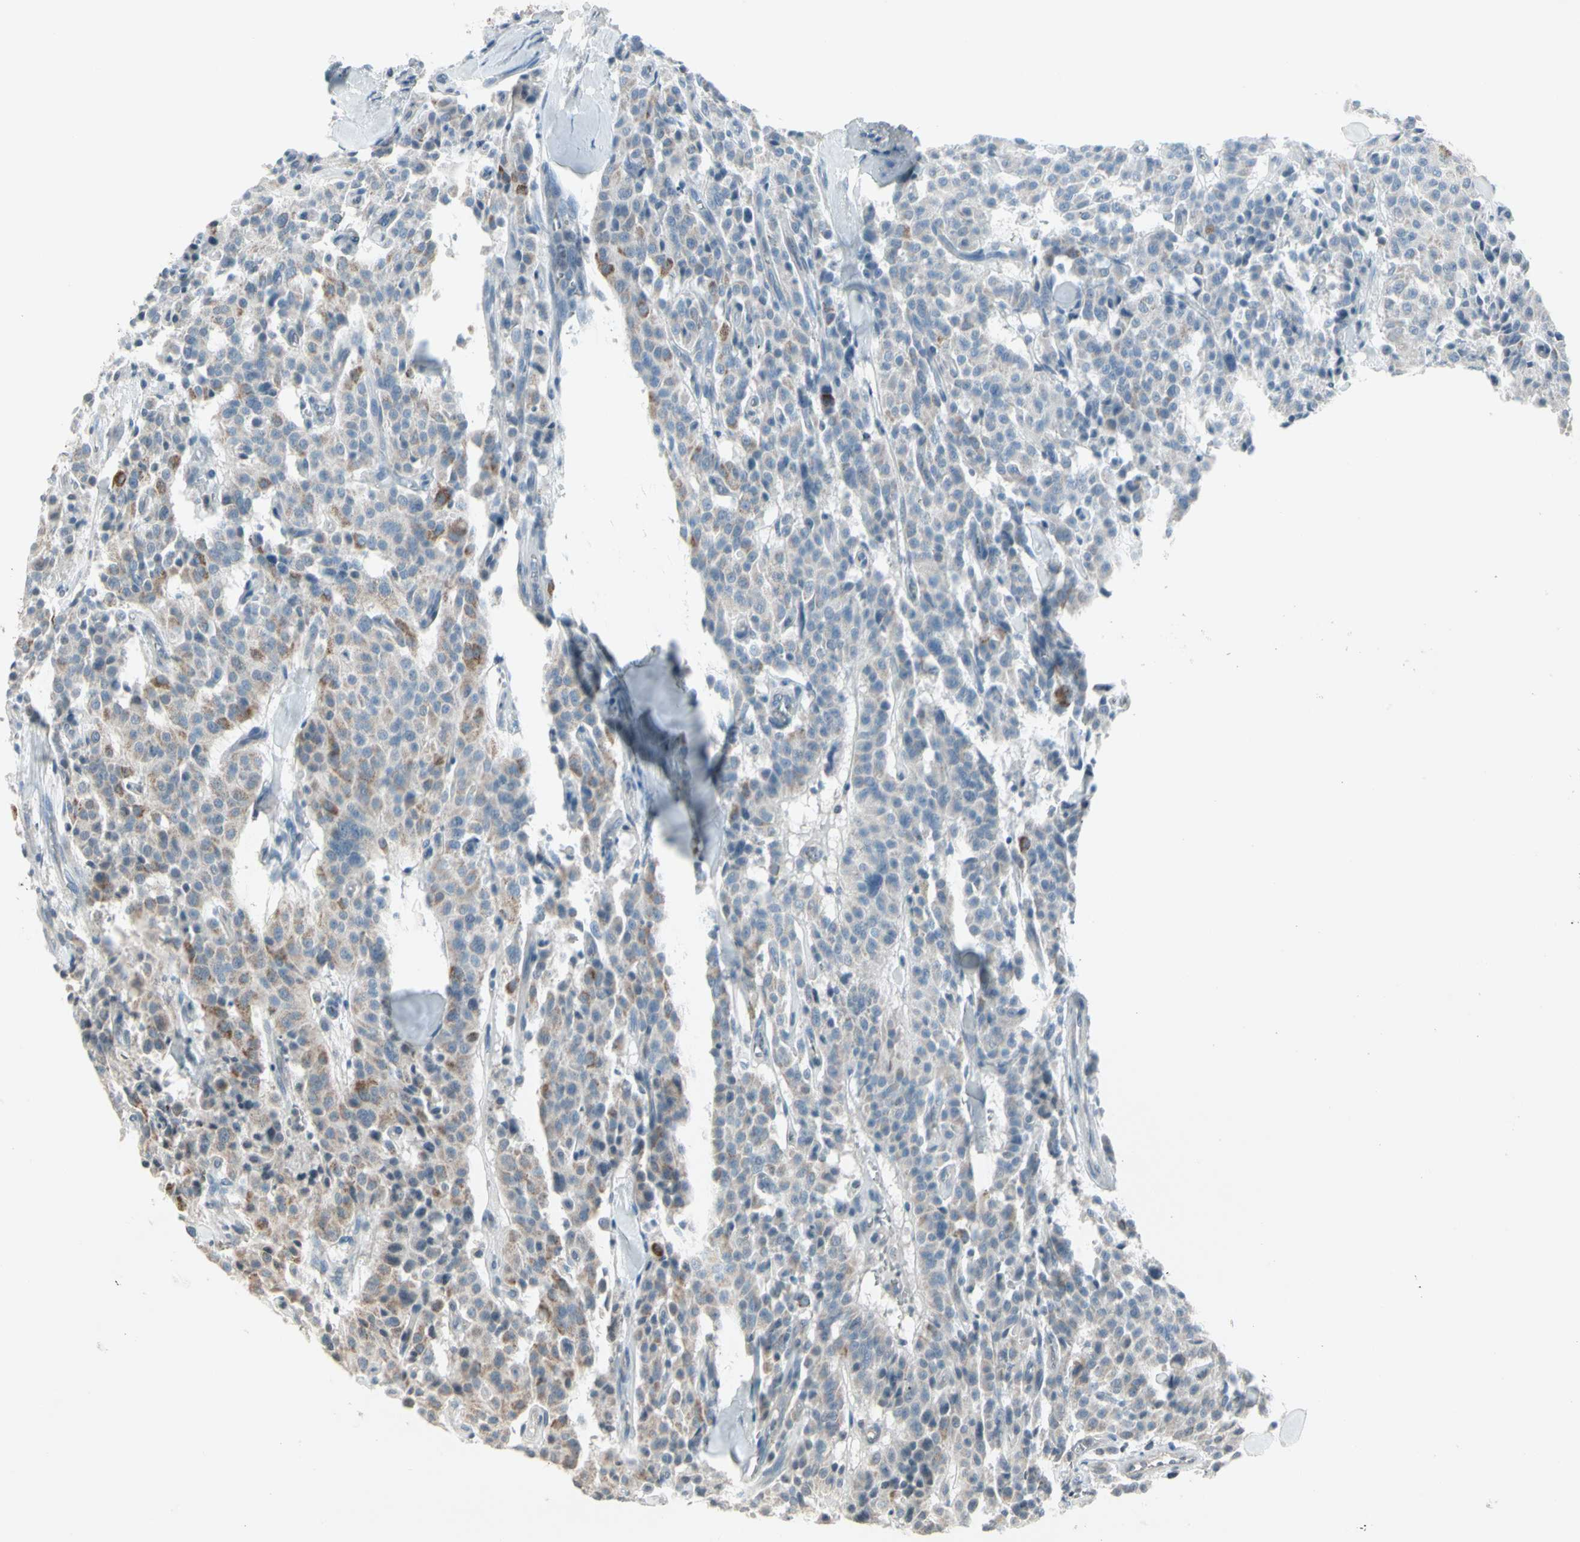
{"staining": {"intensity": "strong", "quantity": "<25%", "location": "cytoplasmic/membranous"}, "tissue": "carcinoid", "cell_type": "Tumor cells", "image_type": "cancer", "snomed": [{"axis": "morphology", "description": "Carcinoid, malignant, NOS"}, {"axis": "topography", "description": "Lung"}], "caption": "Protein positivity by IHC displays strong cytoplasmic/membranous expression in about <25% of tumor cells in carcinoid.", "gene": "ARG2", "patient": {"sex": "male", "age": 30}}